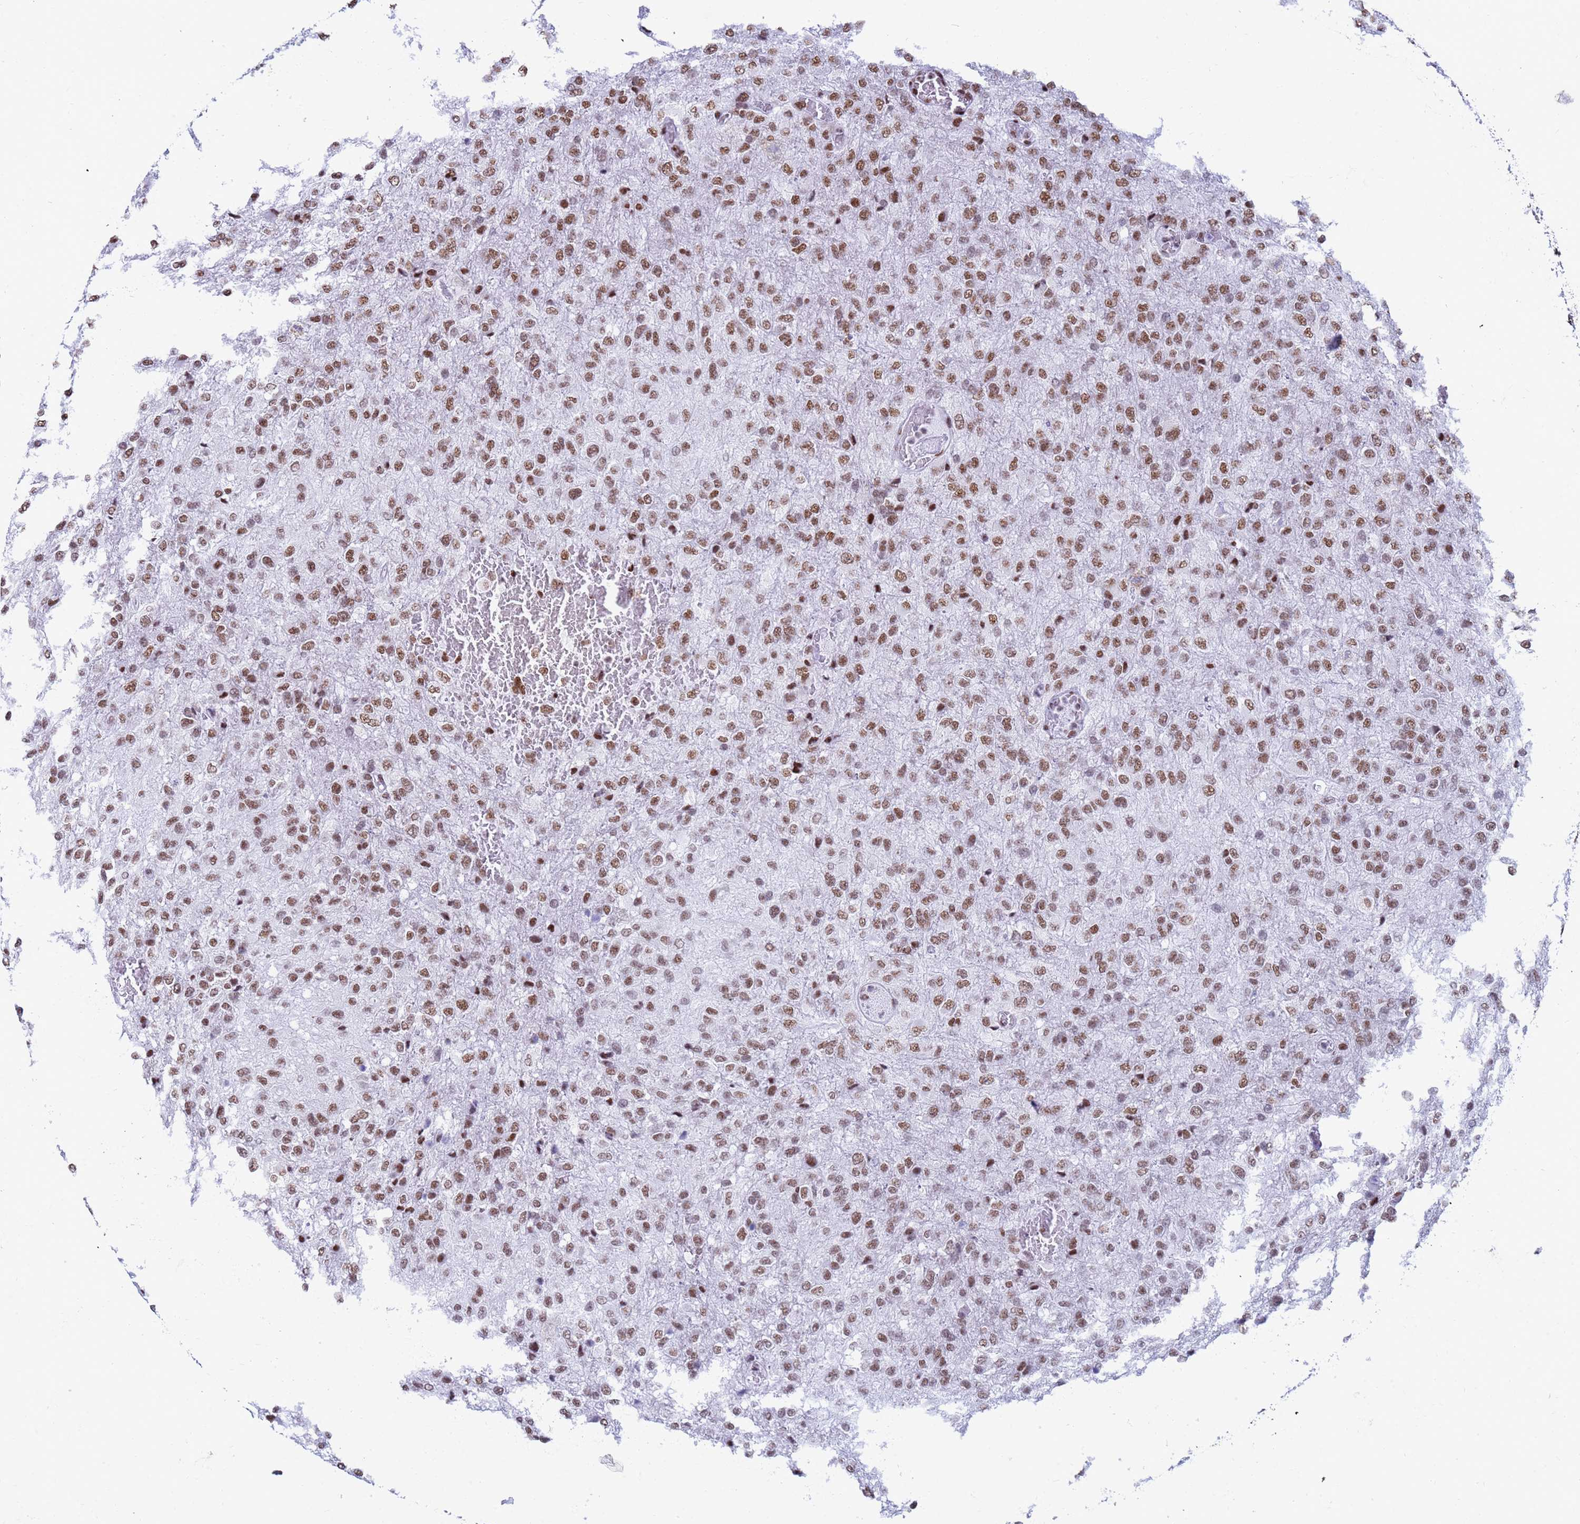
{"staining": {"intensity": "moderate", "quantity": ">75%", "location": "nuclear"}, "tissue": "glioma", "cell_type": "Tumor cells", "image_type": "cancer", "snomed": [{"axis": "morphology", "description": "Glioma, malignant, High grade"}, {"axis": "topography", "description": "Brain"}], "caption": "Immunohistochemical staining of glioma reveals medium levels of moderate nuclear protein expression in approximately >75% of tumor cells.", "gene": "FAM170B", "patient": {"sex": "female", "age": 74}}